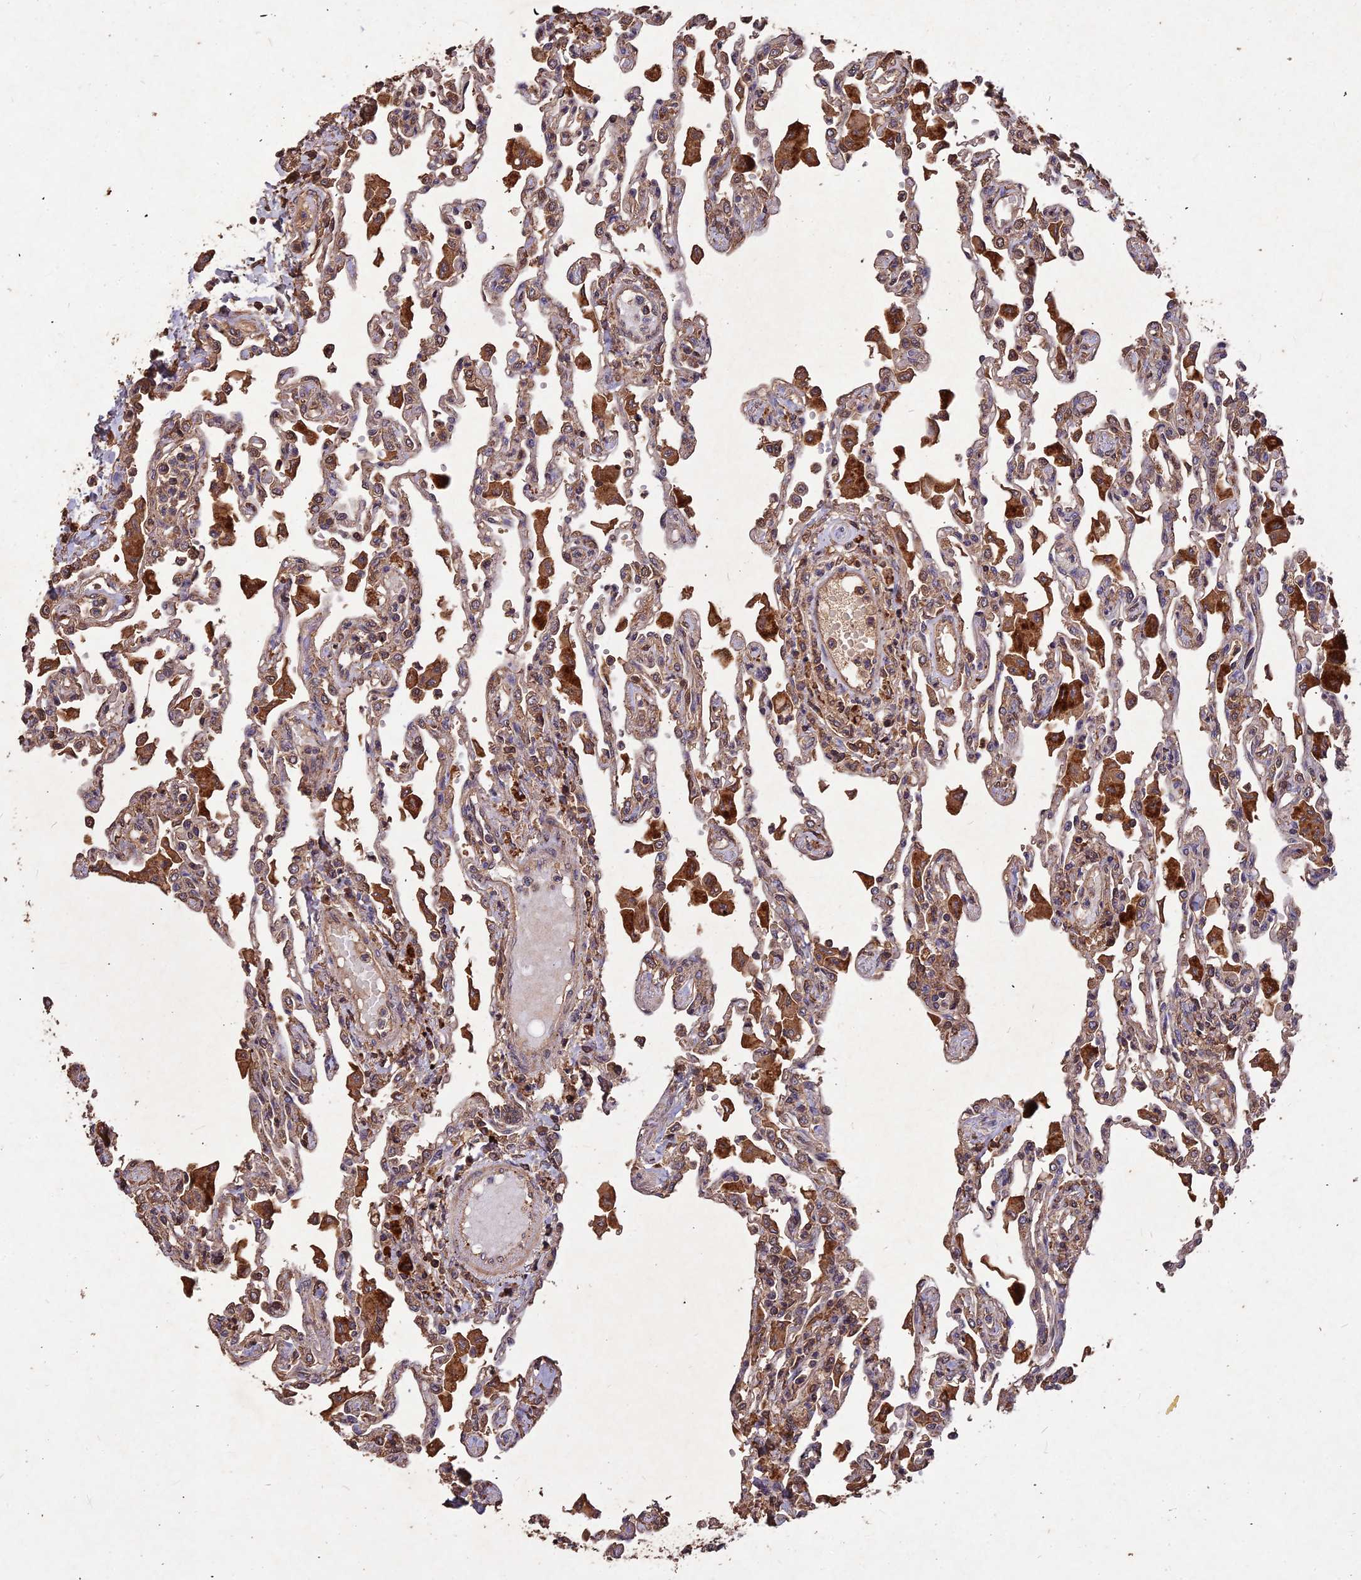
{"staining": {"intensity": "moderate", "quantity": ">75%", "location": "cytoplasmic/membranous"}, "tissue": "lung", "cell_type": "Alveolar cells", "image_type": "normal", "snomed": [{"axis": "morphology", "description": "Normal tissue, NOS"}, {"axis": "topography", "description": "Bronchus"}, {"axis": "topography", "description": "Lung"}], "caption": "This micrograph exhibits normal lung stained with immunohistochemistry to label a protein in brown. The cytoplasmic/membranous of alveolar cells show moderate positivity for the protein. Nuclei are counter-stained blue.", "gene": "SYMPK", "patient": {"sex": "female", "age": 49}}